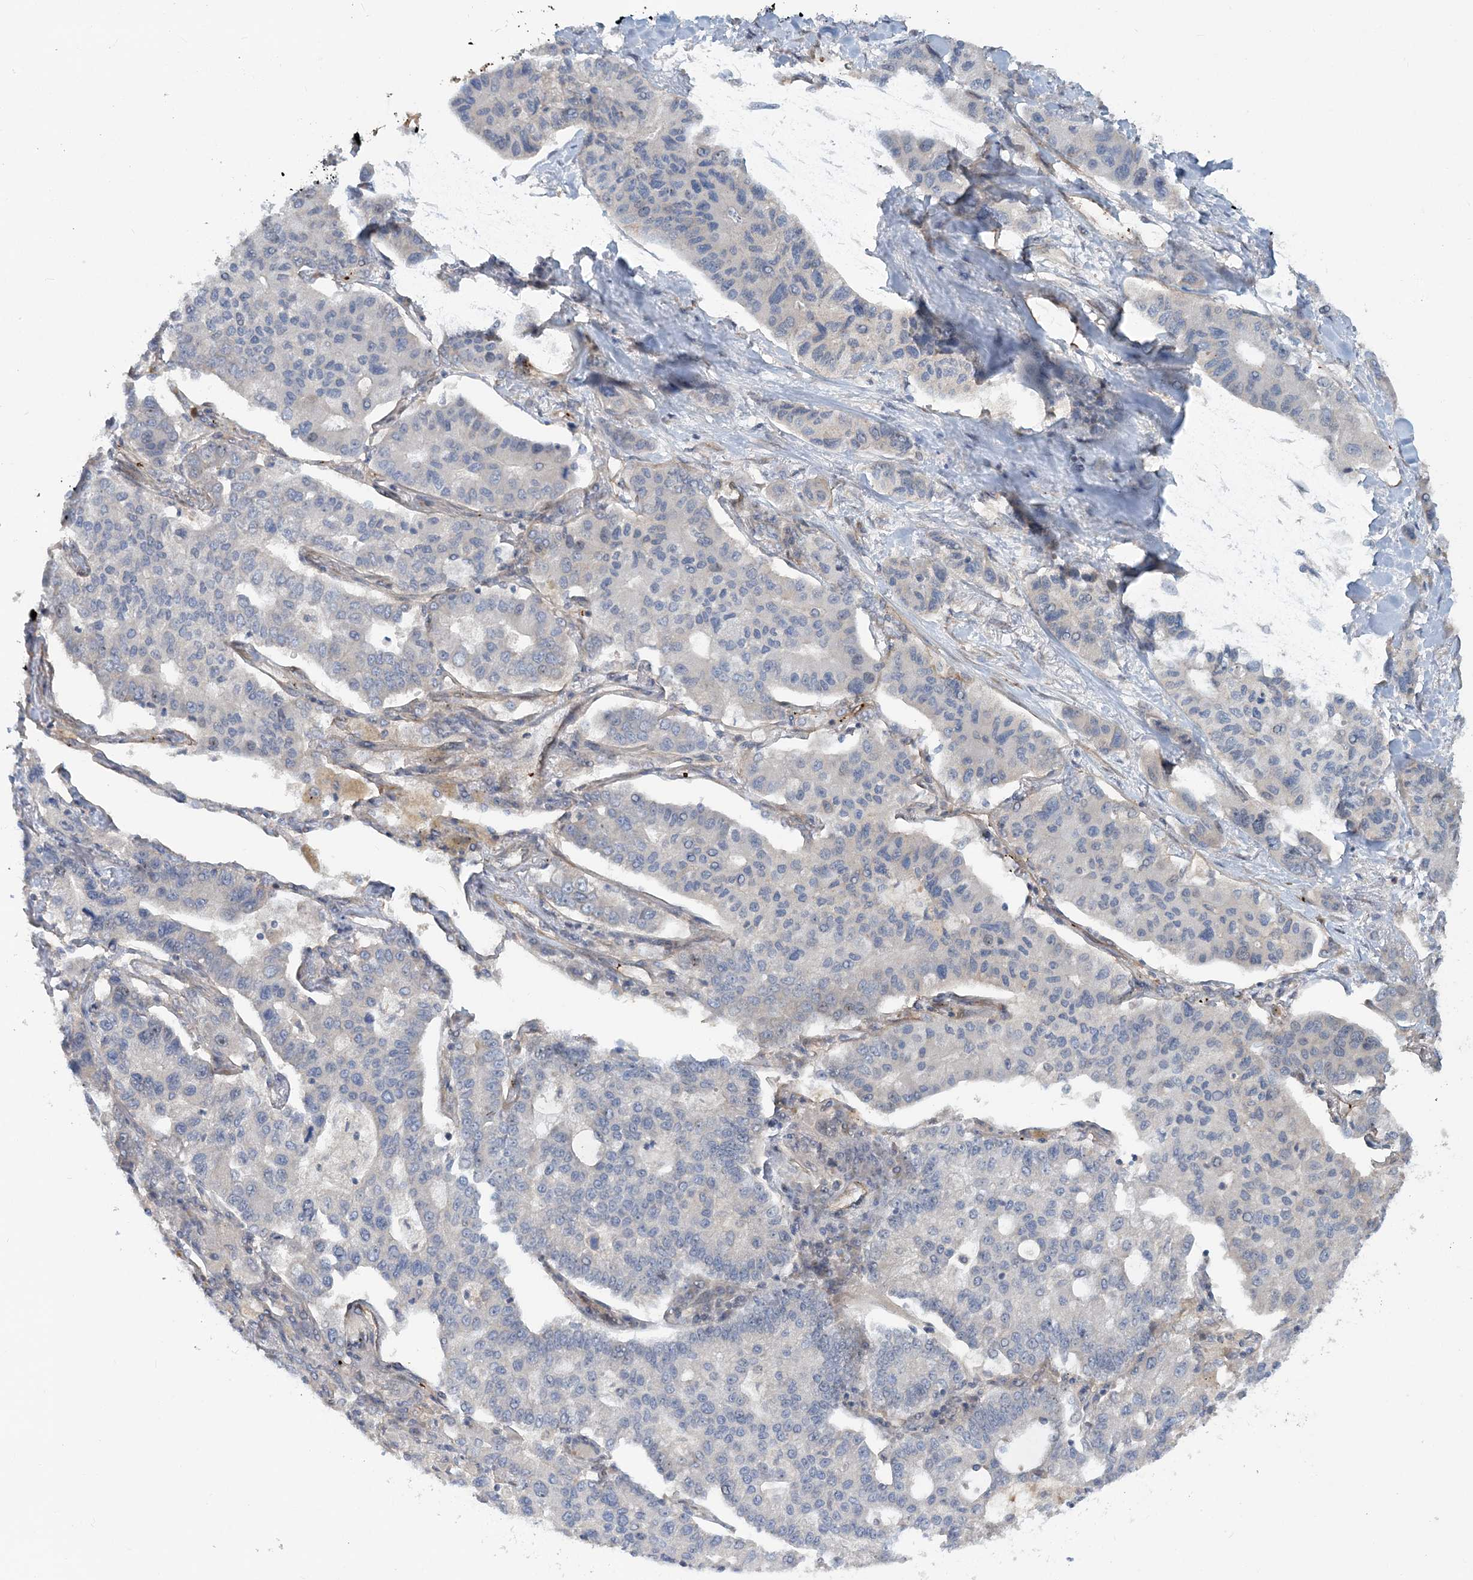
{"staining": {"intensity": "negative", "quantity": "none", "location": "none"}, "tissue": "lung cancer", "cell_type": "Tumor cells", "image_type": "cancer", "snomed": [{"axis": "morphology", "description": "Adenocarcinoma, NOS"}, {"axis": "topography", "description": "Lung"}], "caption": "This is an immunohistochemistry micrograph of human lung adenocarcinoma. There is no staining in tumor cells.", "gene": "GEMIN5", "patient": {"sex": "male", "age": 49}}